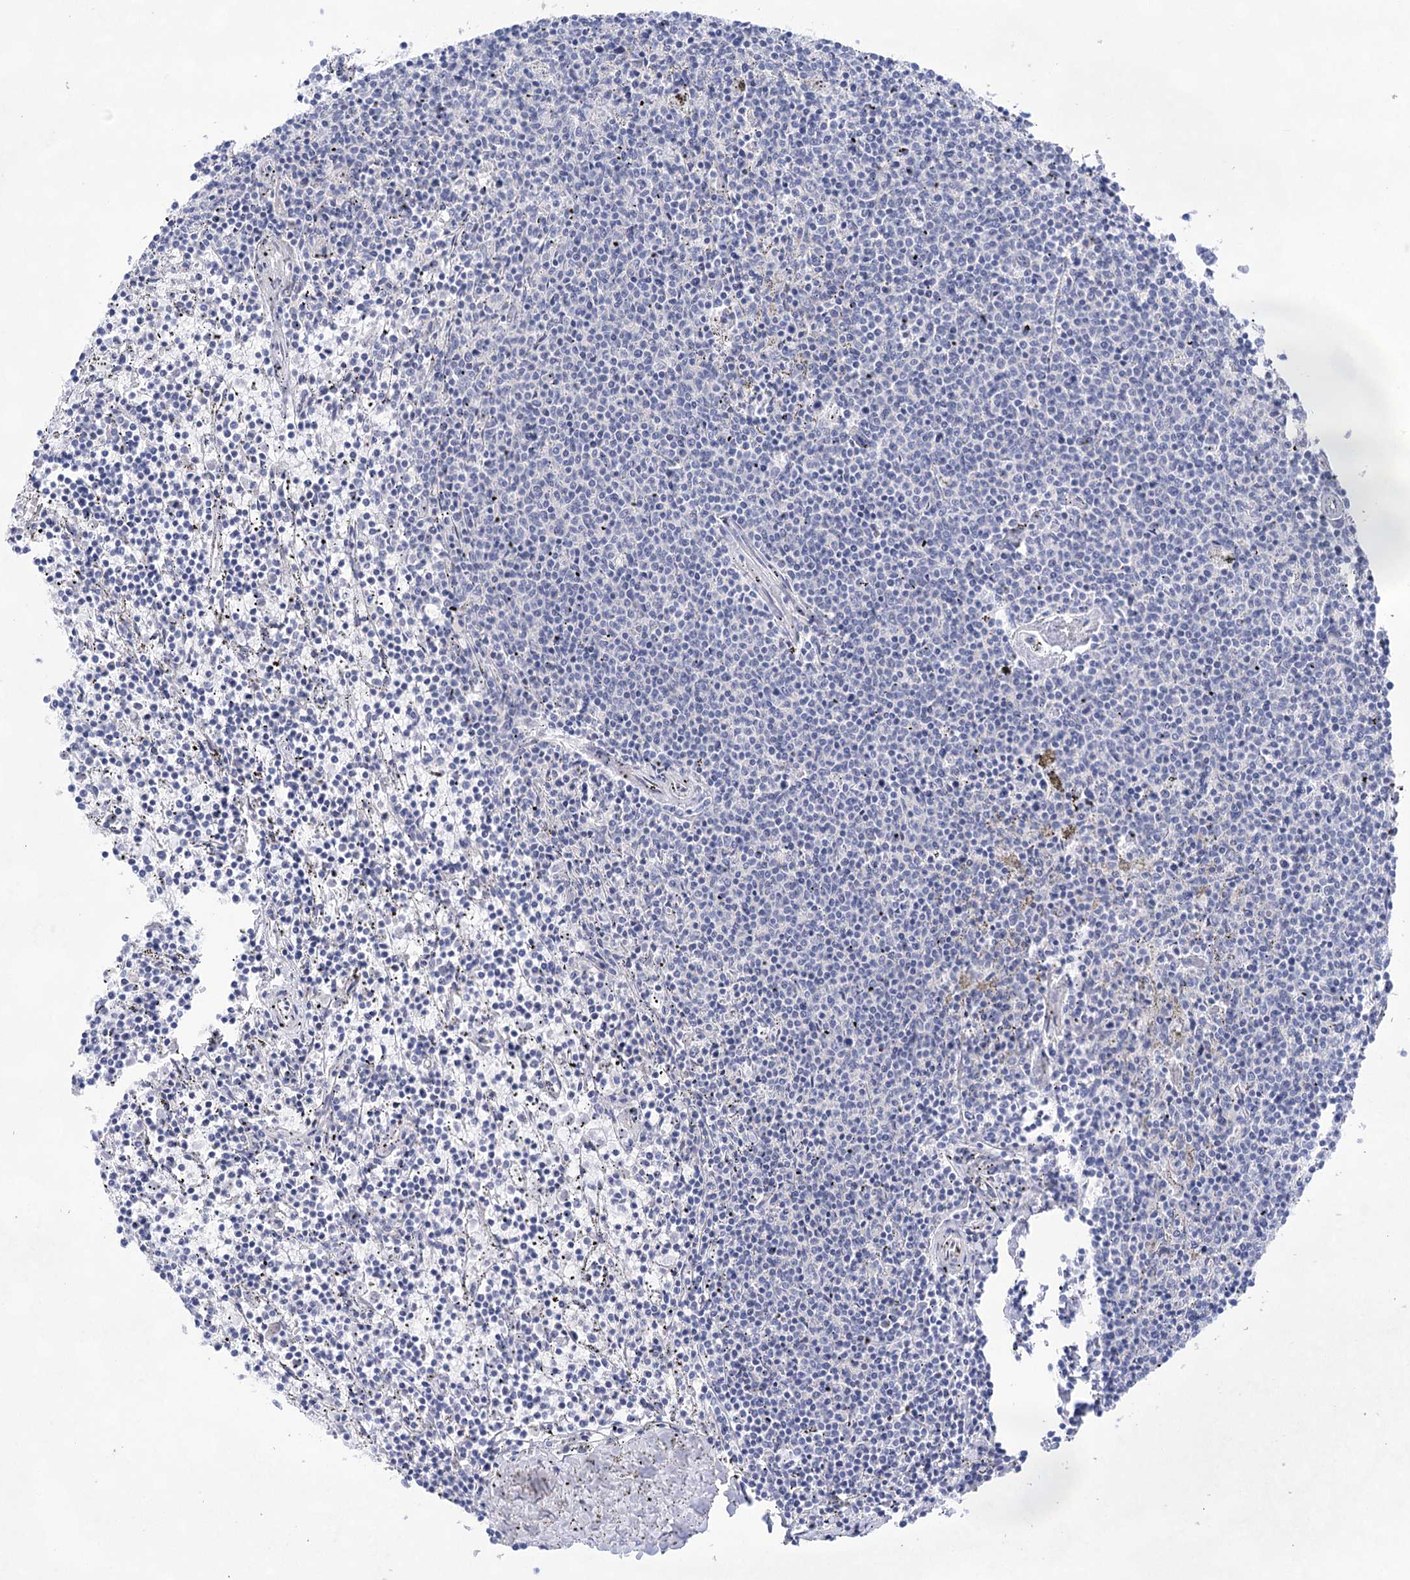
{"staining": {"intensity": "negative", "quantity": "none", "location": "none"}, "tissue": "lymphoma", "cell_type": "Tumor cells", "image_type": "cancer", "snomed": [{"axis": "morphology", "description": "Malignant lymphoma, non-Hodgkin's type, Low grade"}, {"axis": "topography", "description": "Spleen"}], "caption": "Tumor cells show no significant protein staining in low-grade malignant lymphoma, non-Hodgkin's type. Brightfield microscopy of immunohistochemistry stained with DAB (3,3'-diaminobenzidine) (brown) and hematoxylin (blue), captured at high magnification.", "gene": "LALBA", "patient": {"sex": "female", "age": 50}}